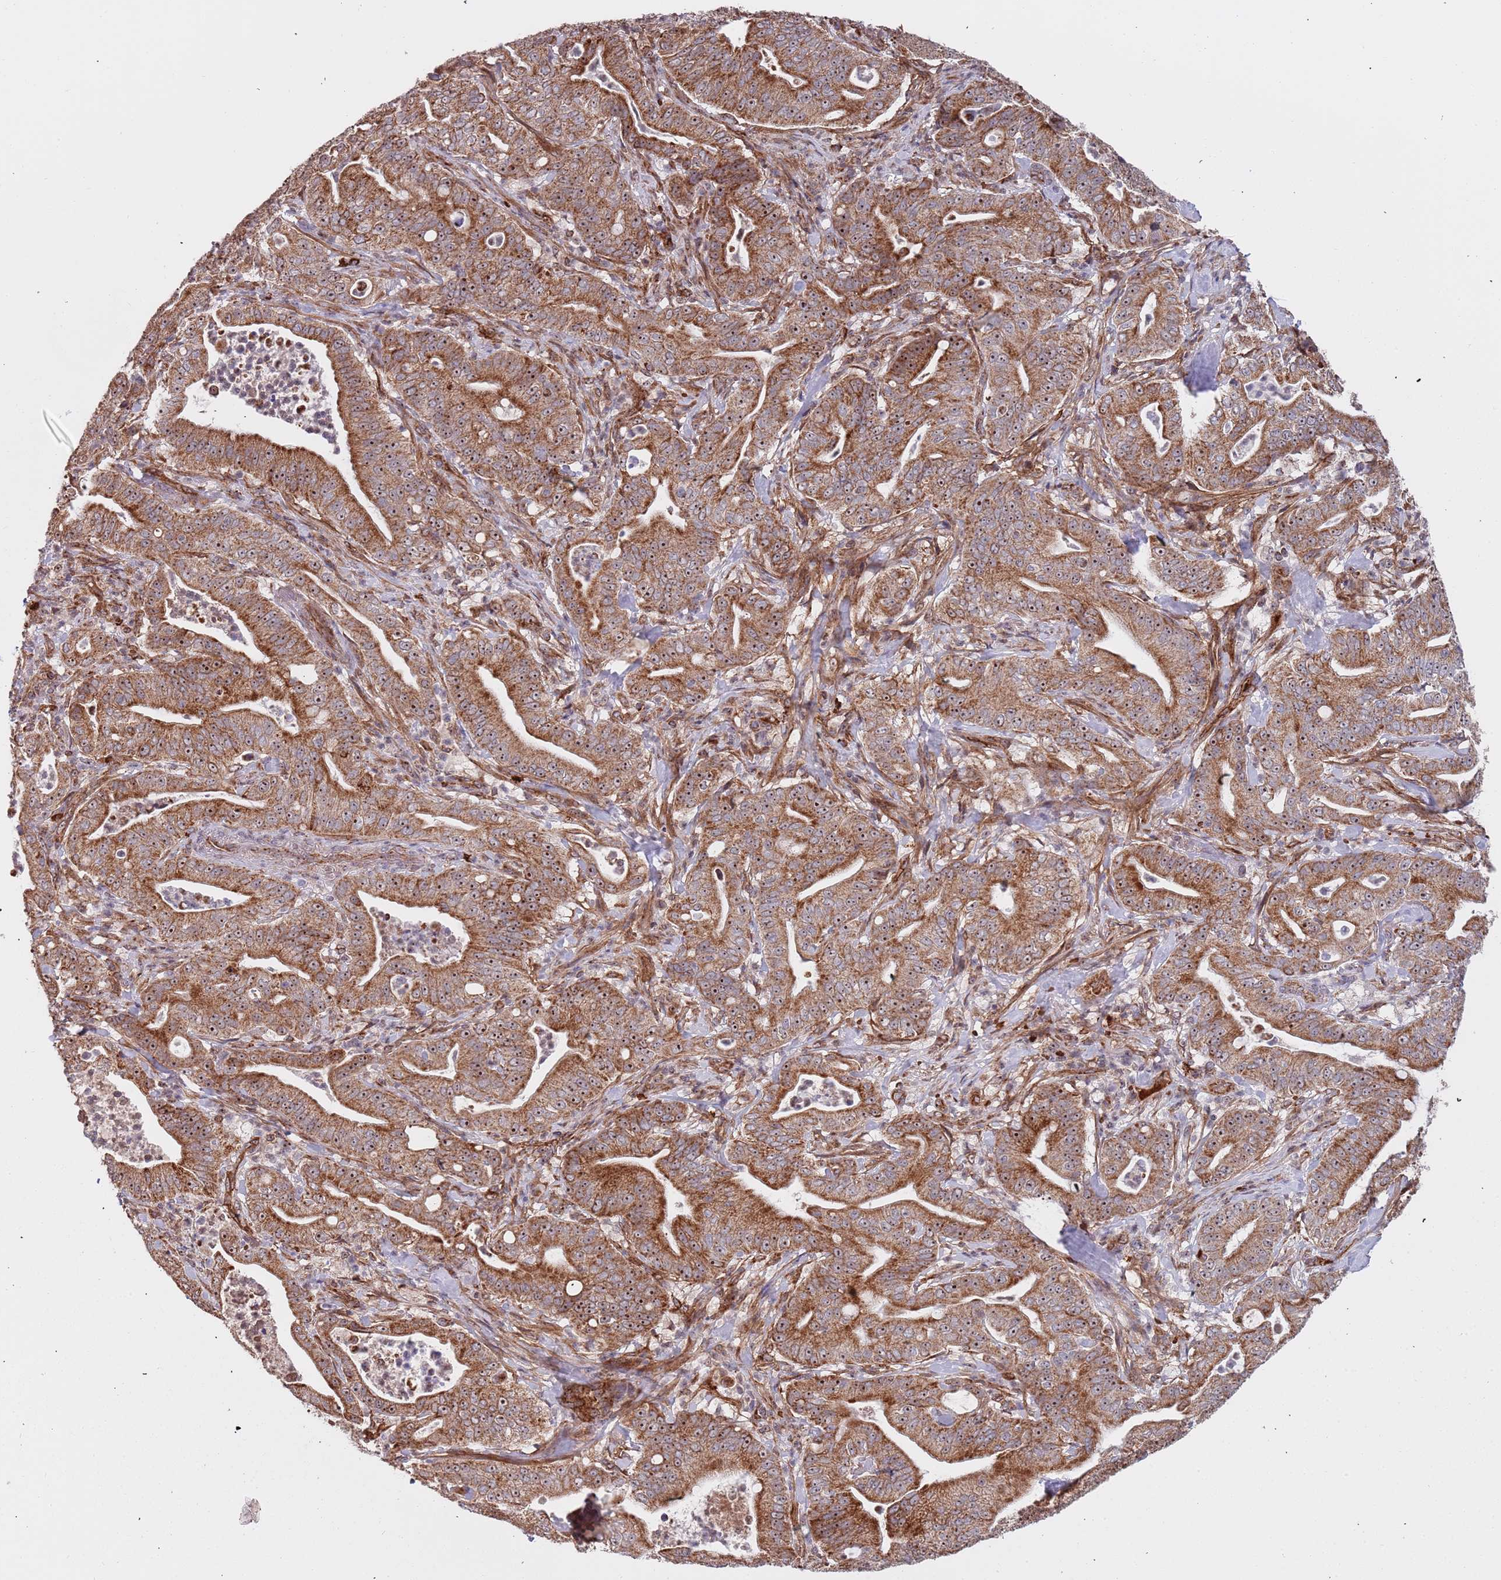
{"staining": {"intensity": "strong", "quantity": ">75%", "location": "cytoplasmic/membranous,nuclear"}, "tissue": "pancreatic cancer", "cell_type": "Tumor cells", "image_type": "cancer", "snomed": [{"axis": "morphology", "description": "Adenocarcinoma, NOS"}, {"axis": "topography", "description": "Pancreas"}], "caption": "Pancreatic cancer (adenocarcinoma) stained with a brown dye reveals strong cytoplasmic/membranous and nuclear positive positivity in approximately >75% of tumor cells.", "gene": "DCHS1", "patient": {"sex": "male", "age": 71}}